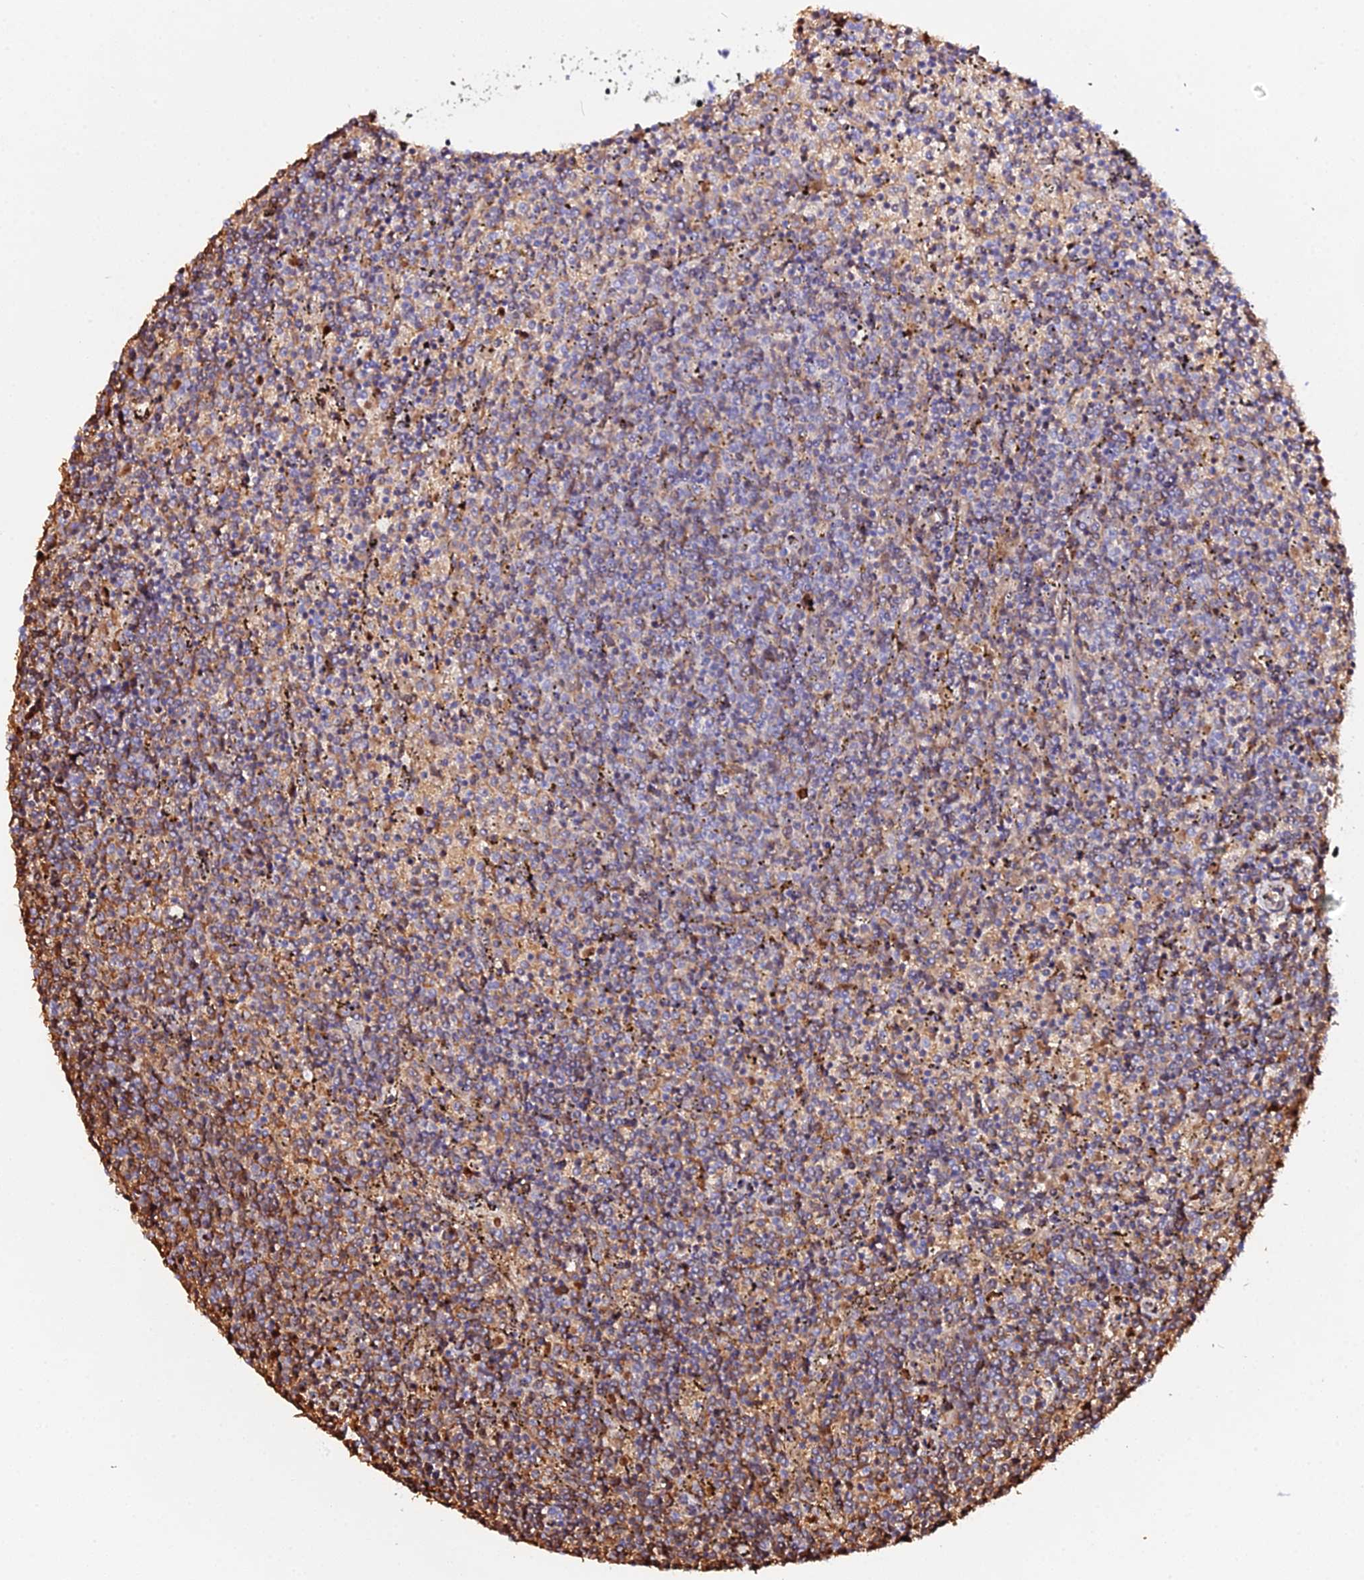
{"staining": {"intensity": "negative", "quantity": "none", "location": "none"}, "tissue": "lymphoma", "cell_type": "Tumor cells", "image_type": "cancer", "snomed": [{"axis": "morphology", "description": "Malignant lymphoma, non-Hodgkin's type, Low grade"}, {"axis": "topography", "description": "Spleen"}], "caption": "Immunohistochemistry image of human malignant lymphoma, non-Hodgkin's type (low-grade) stained for a protein (brown), which shows no staining in tumor cells.", "gene": "CFAP45", "patient": {"sex": "female", "age": 50}}